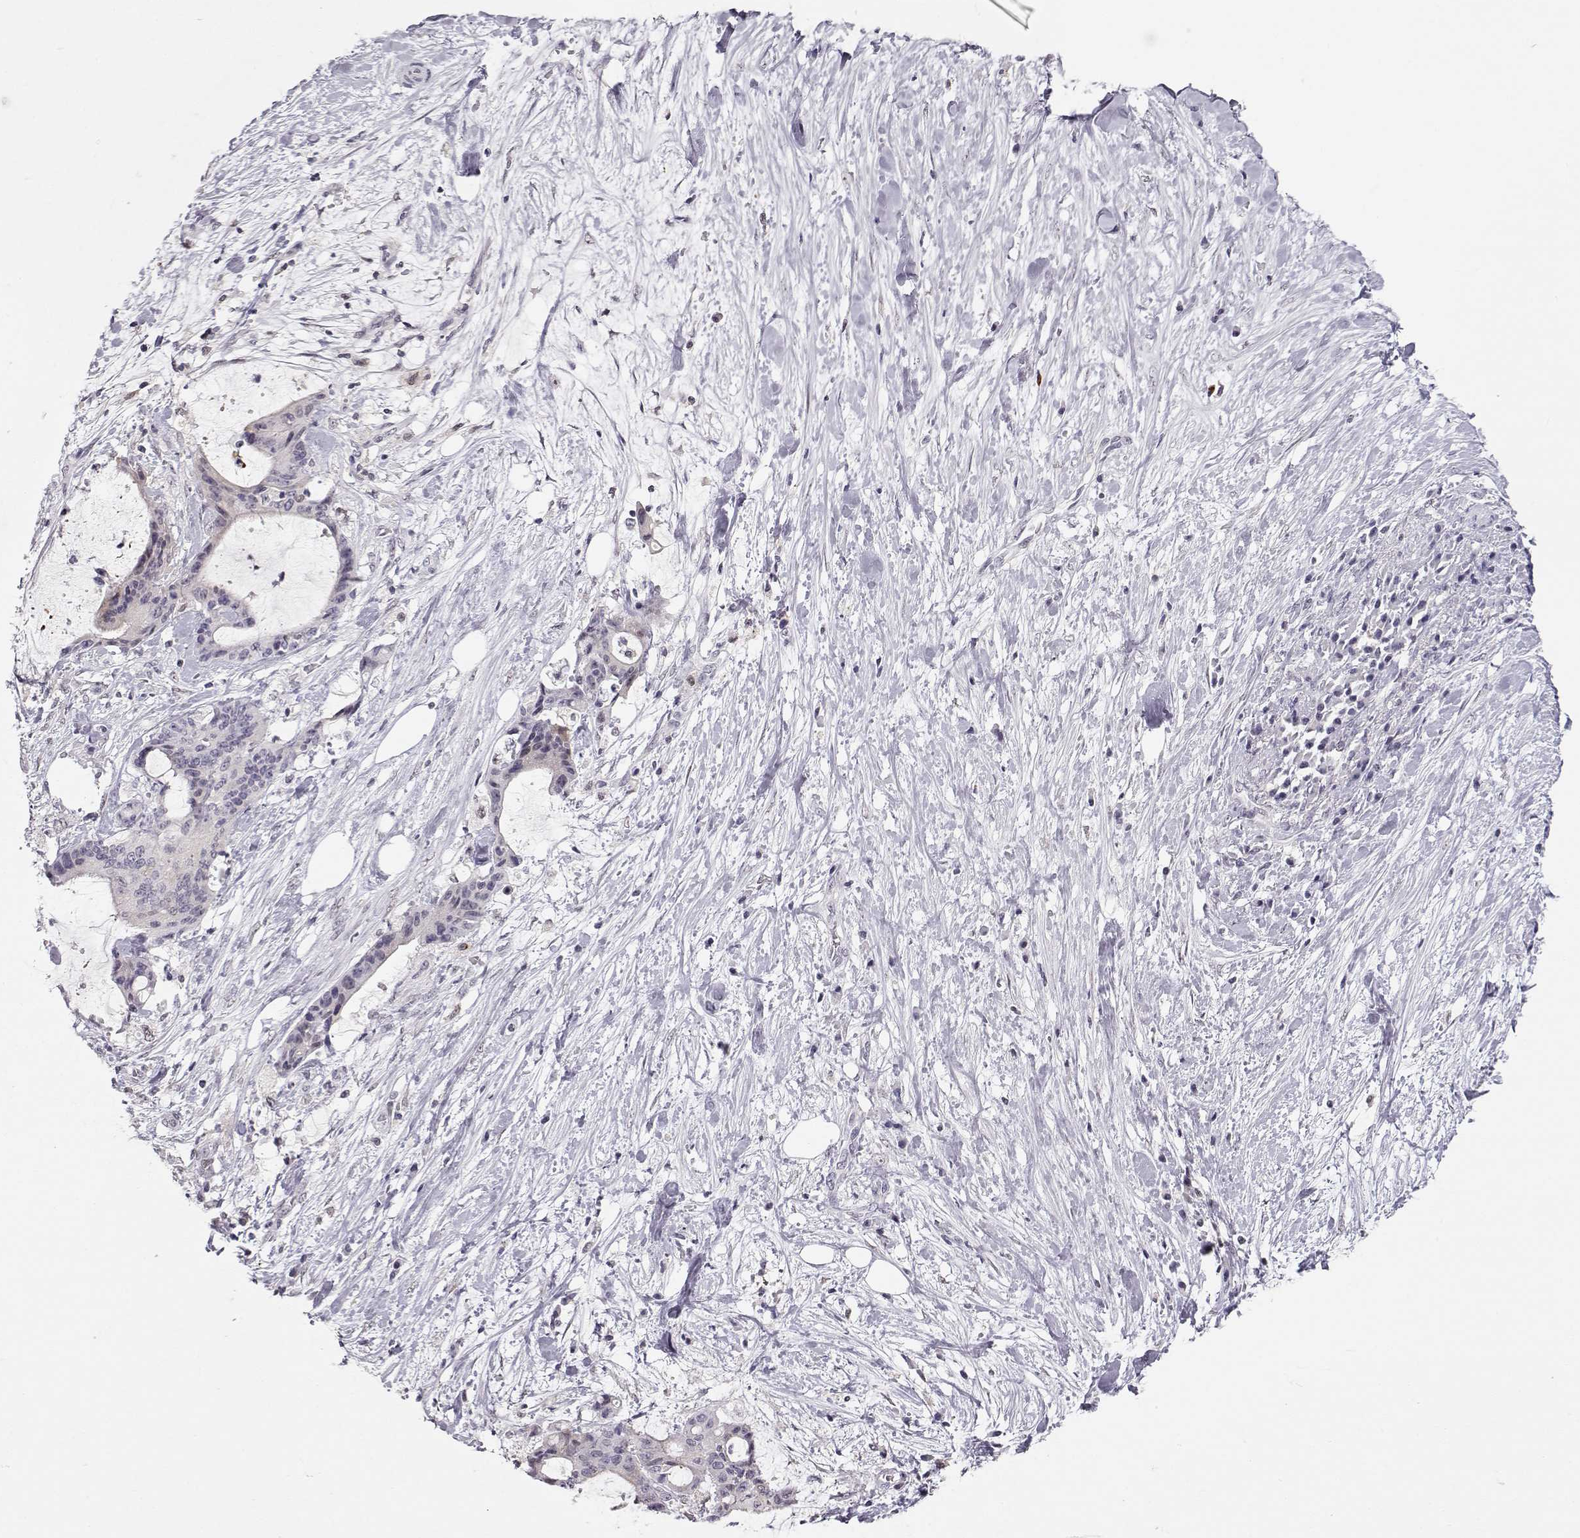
{"staining": {"intensity": "negative", "quantity": "none", "location": "none"}, "tissue": "liver cancer", "cell_type": "Tumor cells", "image_type": "cancer", "snomed": [{"axis": "morphology", "description": "Cholangiocarcinoma"}, {"axis": "topography", "description": "Liver"}], "caption": "High magnification brightfield microscopy of cholangiocarcinoma (liver) stained with DAB (brown) and counterstained with hematoxylin (blue): tumor cells show no significant positivity.", "gene": "TEPP", "patient": {"sex": "female", "age": 73}}